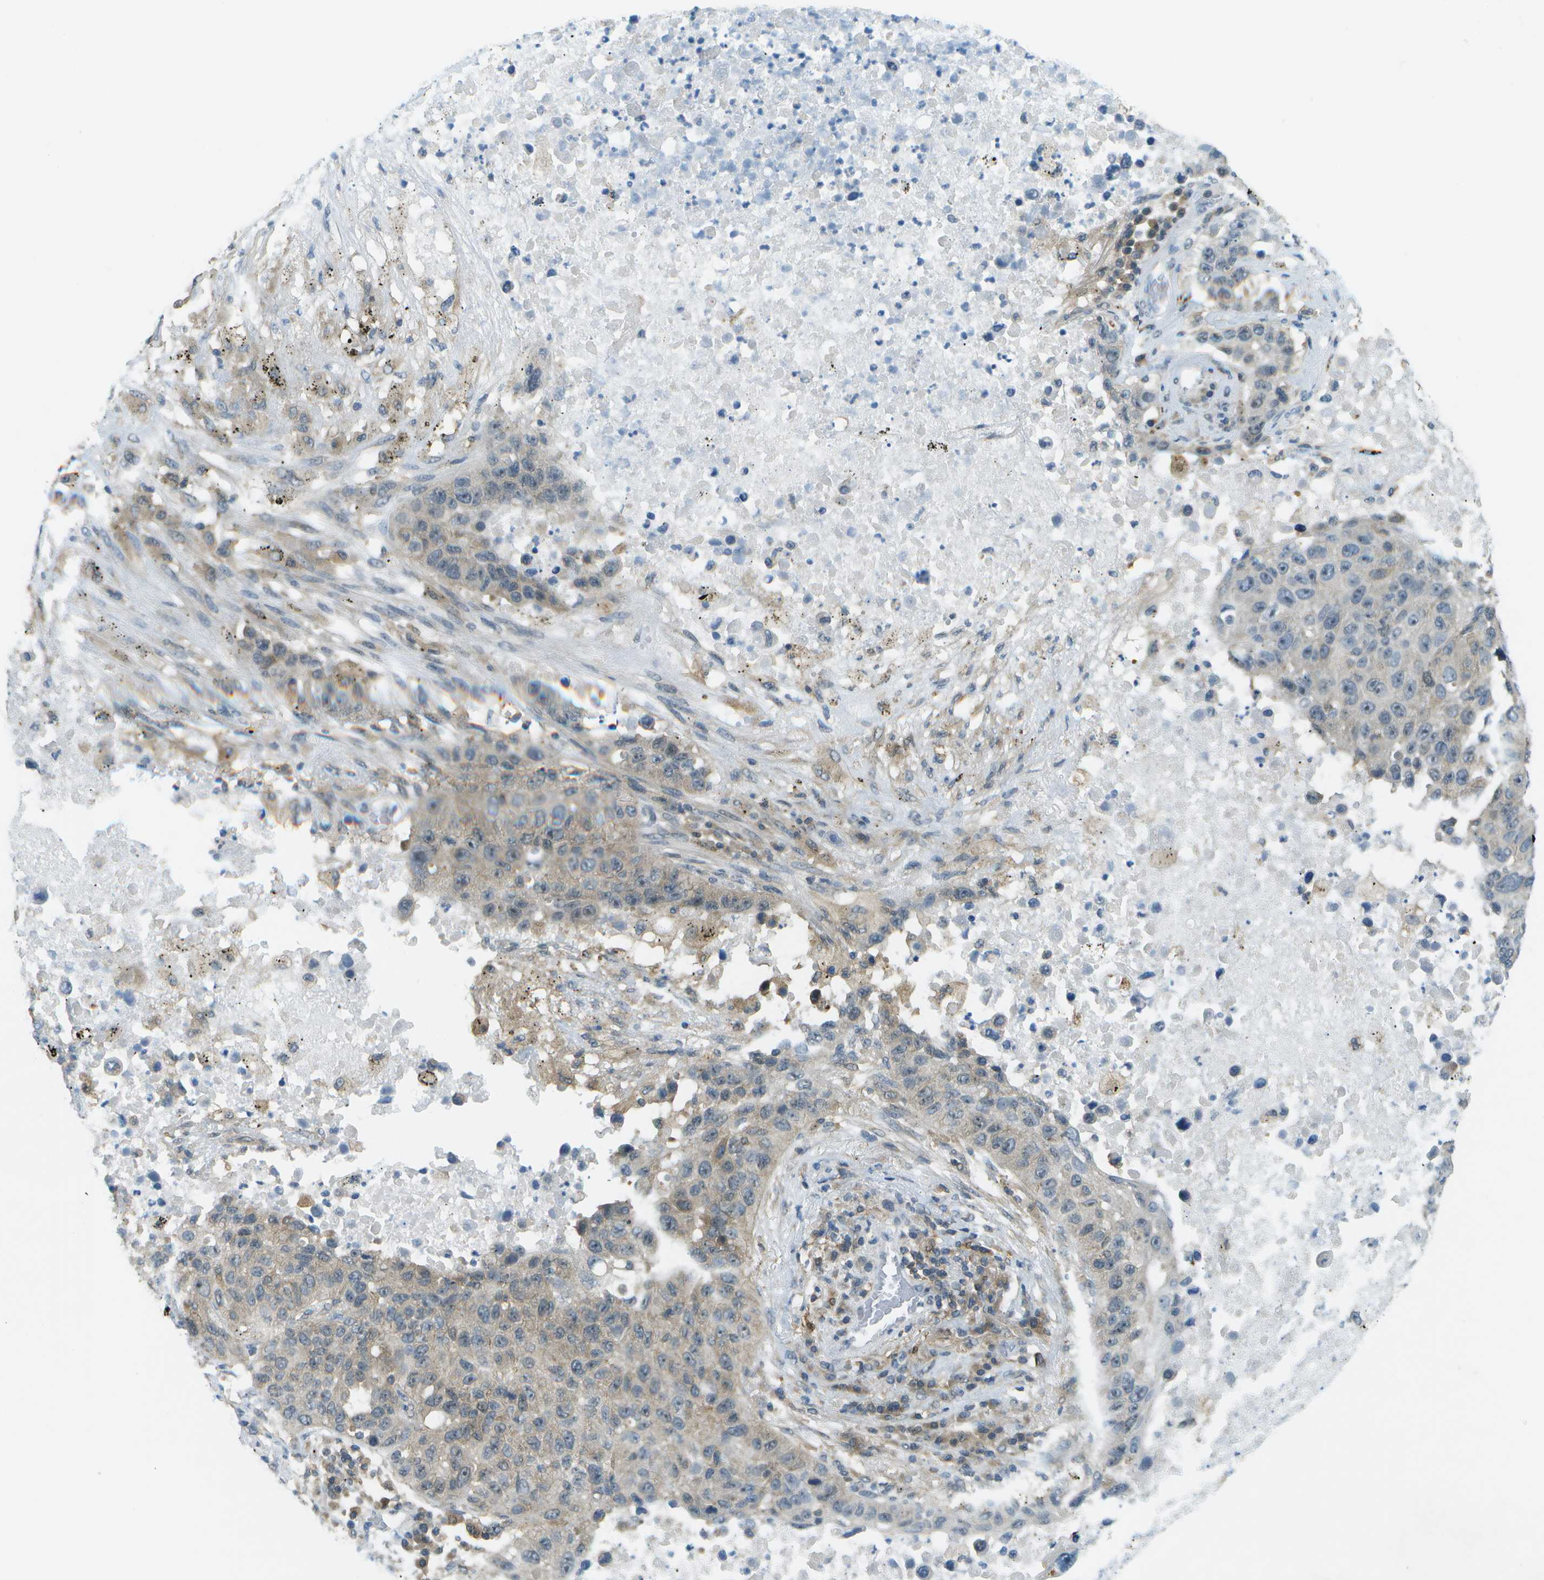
{"staining": {"intensity": "weak", "quantity": "25%-75%", "location": "cytoplasmic/membranous"}, "tissue": "lung cancer", "cell_type": "Tumor cells", "image_type": "cancer", "snomed": [{"axis": "morphology", "description": "Squamous cell carcinoma, NOS"}, {"axis": "topography", "description": "Lung"}], "caption": "Tumor cells show weak cytoplasmic/membranous expression in about 25%-75% of cells in lung squamous cell carcinoma. The protein is stained brown, and the nuclei are stained in blue (DAB (3,3'-diaminobenzidine) IHC with brightfield microscopy, high magnification).", "gene": "CDH23", "patient": {"sex": "male", "age": 57}}